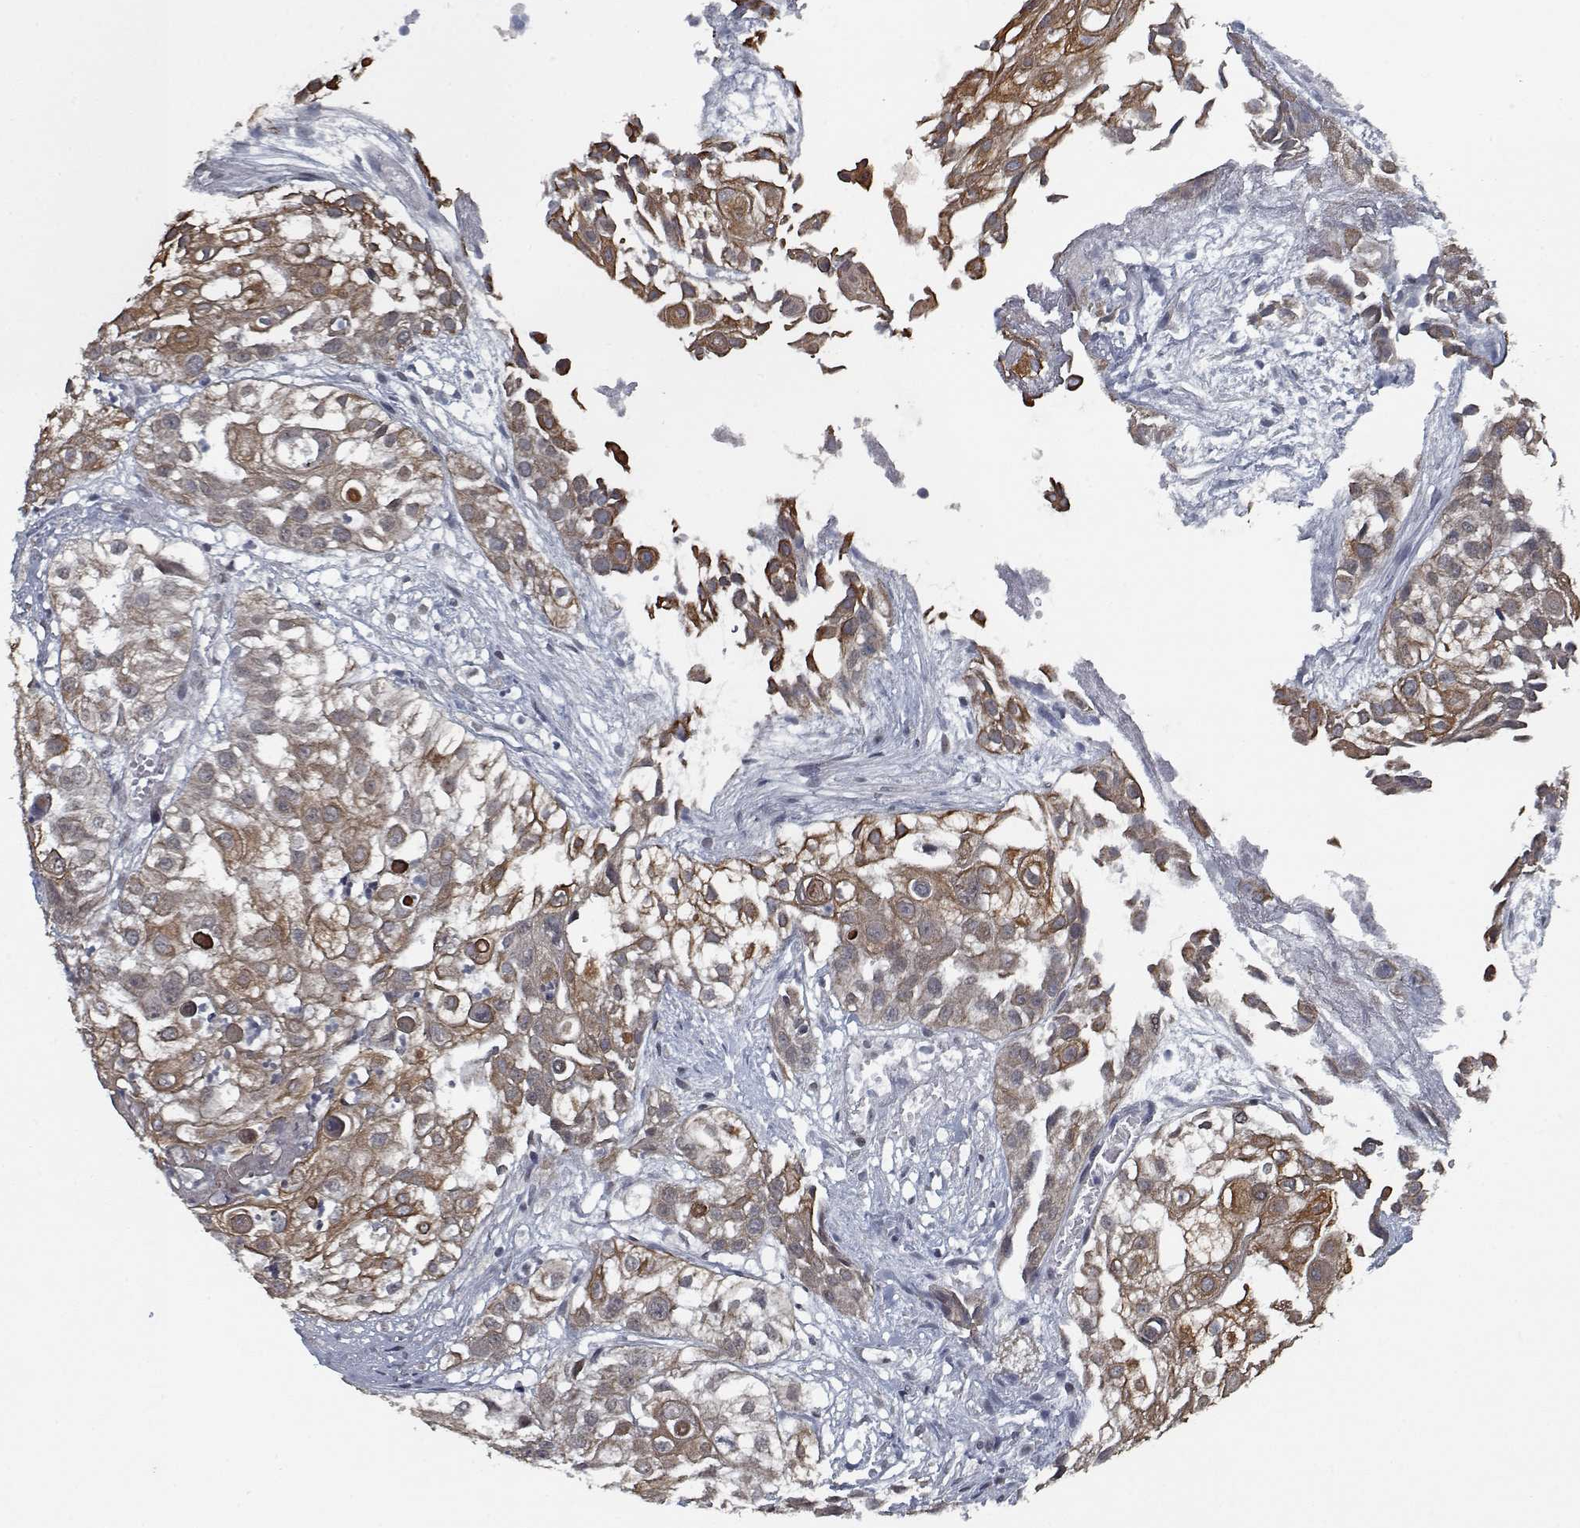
{"staining": {"intensity": "moderate", "quantity": ">75%", "location": "cytoplasmic/membranous"}, "tissue": "urothelial cancer", "cell_type": "Tumor cells", "image_type": "cancer", "snomed": [{"axis": "morphology", "description": "Urothelial carcinoma, High grade"}, {"axis": "topography", "description": "Urinary bladder"}], "caption": "DAB immunohistochemical staining of high-grade urothelial carcinoma shows moderate cytoplasmic/membranous protein staining in approximately >75% of tumor cells.", "gene": "NLK", "patient": {"sex": "female", "age": 79}}